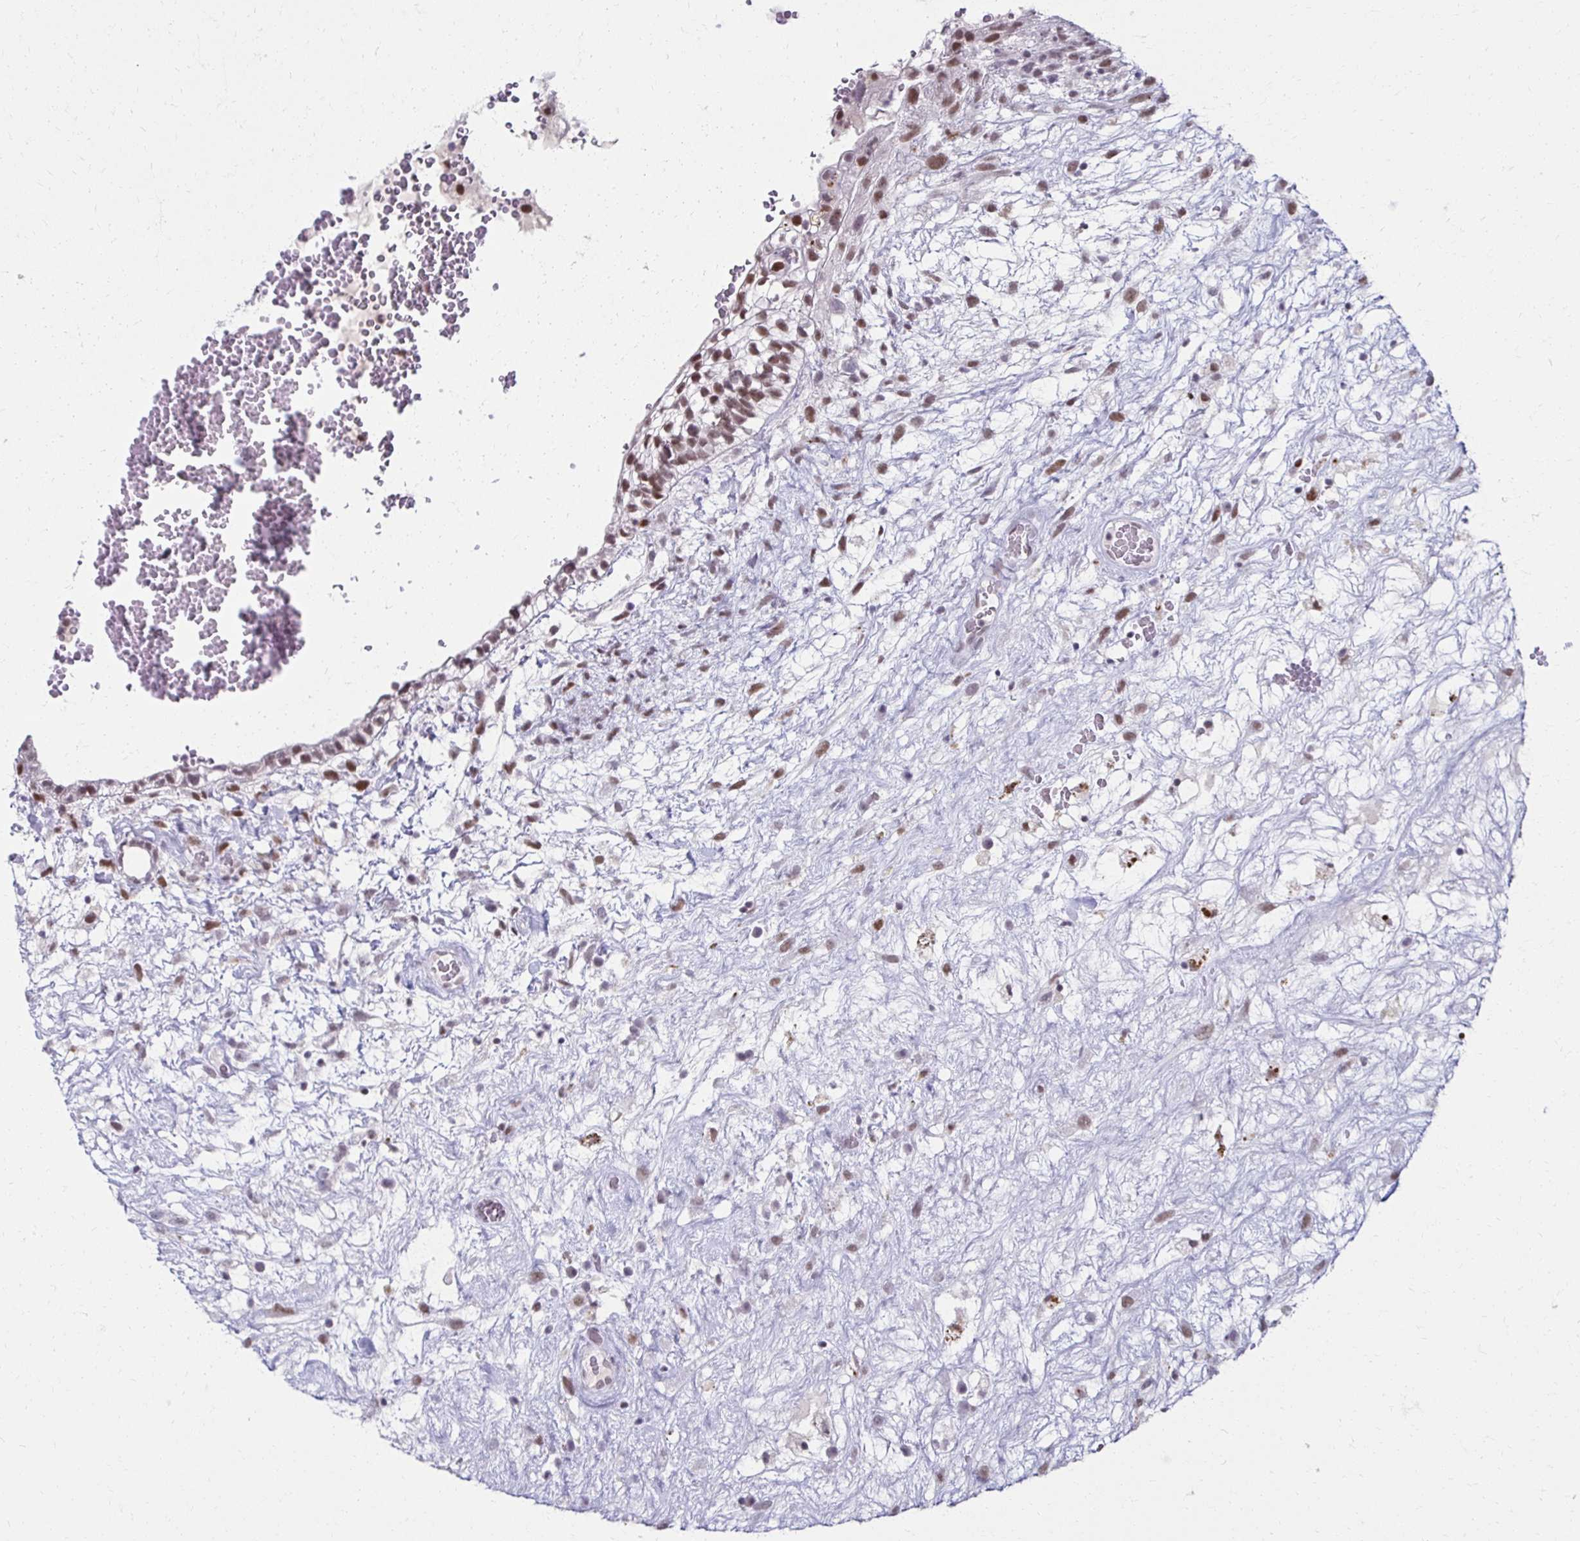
{"staining": {"intensity": "moderate", "quantity": ">75%", "location": "nuclear"}, "tissue": "testis cancer", "cell_type": "Tumor cells", "image_type": "cancer", "snomed": [{"axis": "morphology", "description": "Normal tissue, NOS"}, {"axis": "morphology", "description": "Carcinoma, Embryonal, NOS"}, {"axis": "topography", "description": "Testis"}], "caption": "Immunohistochemistry (DAB) staining of human testis cancer (embryonal carcinoma) displays moderate nuclear protein positivity in about >75% of tumor cells. (Stains: DAB in brown, nuclei in blue, Microscopy: brightfield microscopy at high magnification).", "gene": "IRF7", "patient": {"sex": "male", "age": 32}}